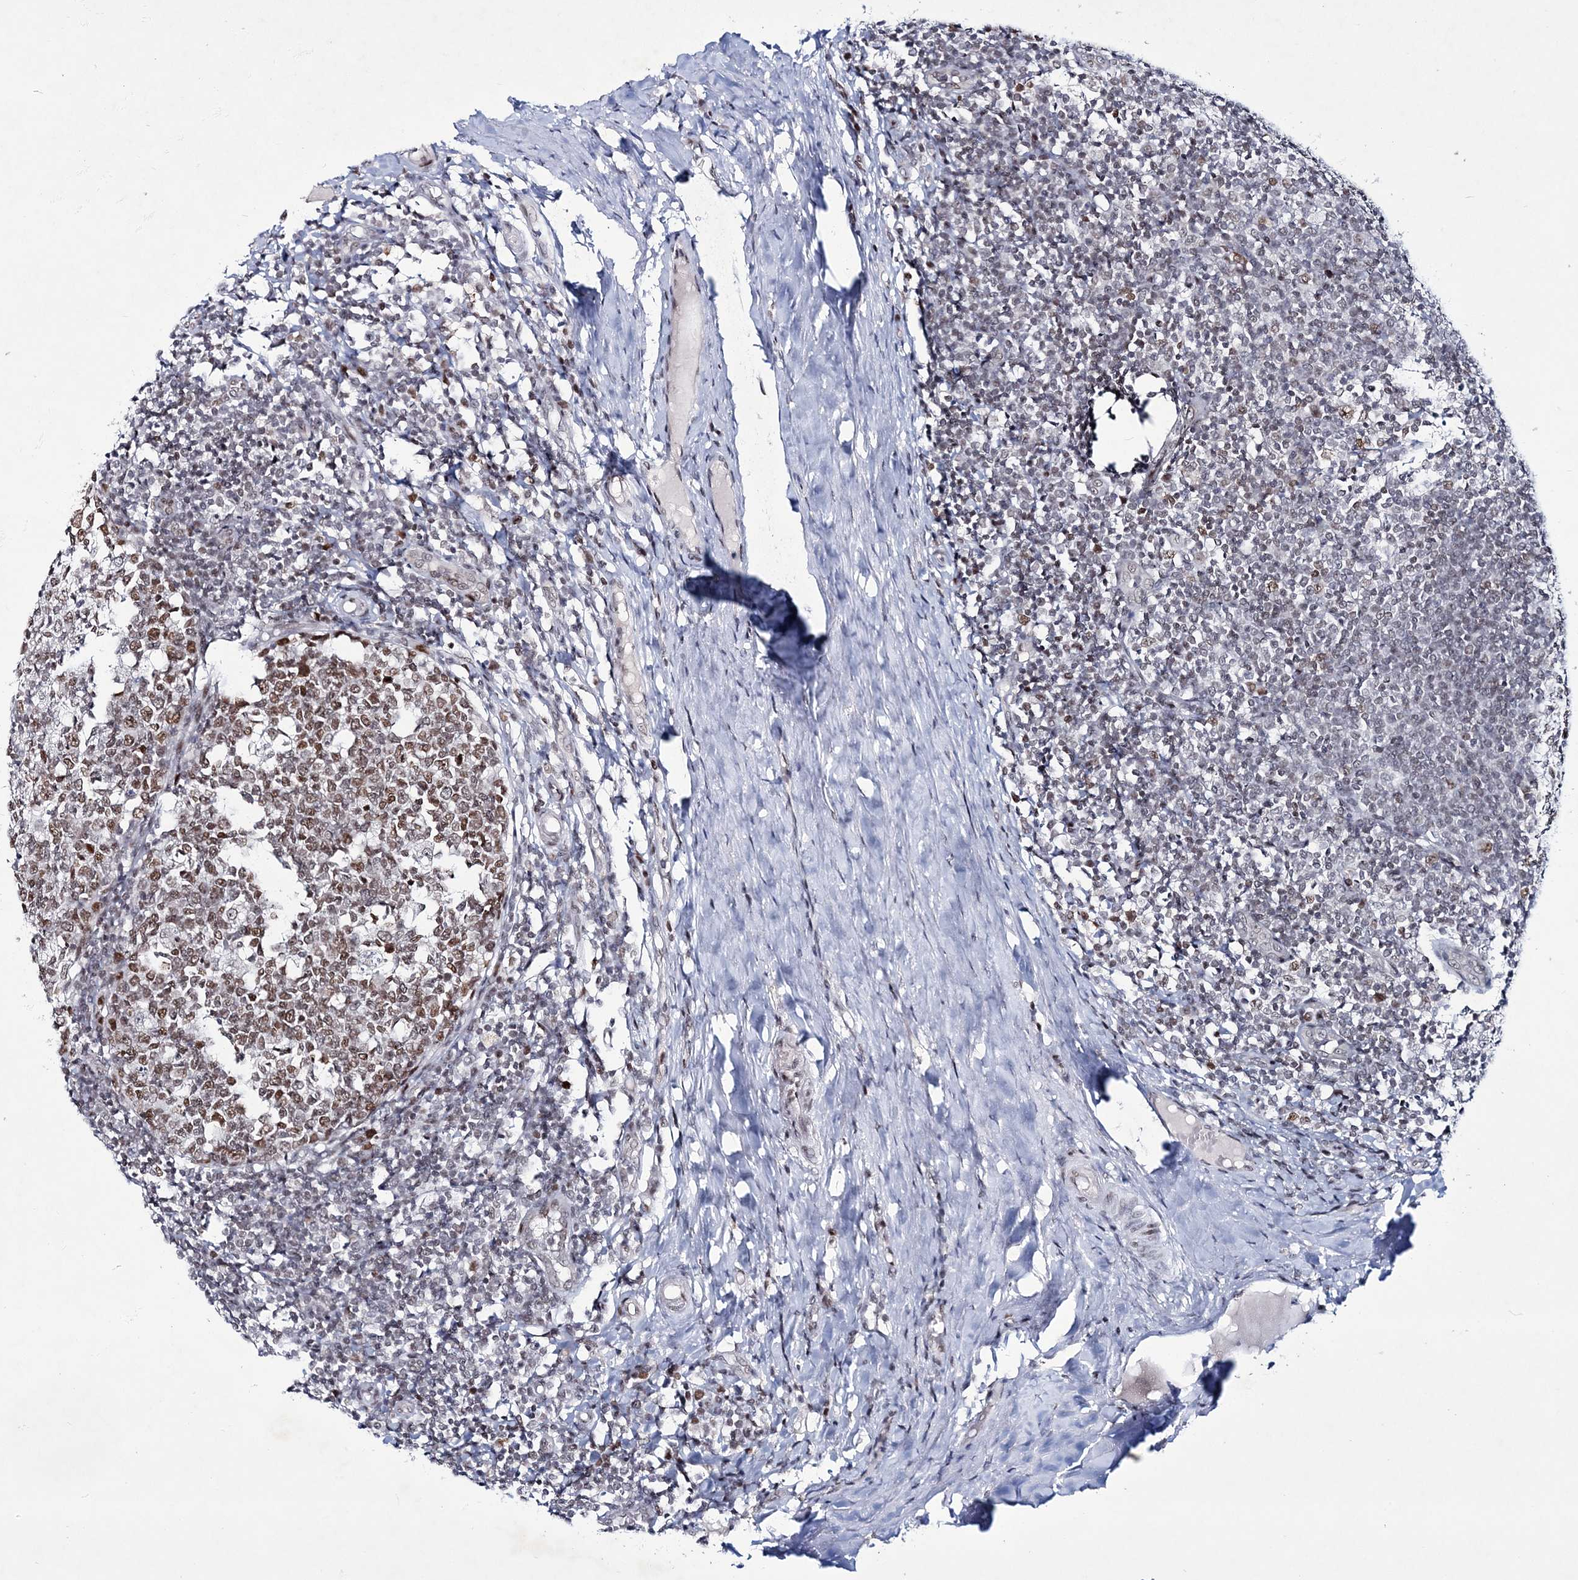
{"staining": {"intensity": "moderate", "quantity": ">75%", "location": "nuclear"}, "tissue": "tonsil", "cell_type": "Germinal center cells", "image_type": "normal", "snomed": [{"axis": "morphology", "description": "Normal tissue, NOS"}, {"axis": "topography", "description": "Tonsil"}], "caption": "Tonsil was stained to show a protein in brown. There is medium levels of moderate nuclear expression in approximately >75% of germinal center cells.", "gene": "LRRFIP2", "patient": {"sex": "female", "age": 19}}